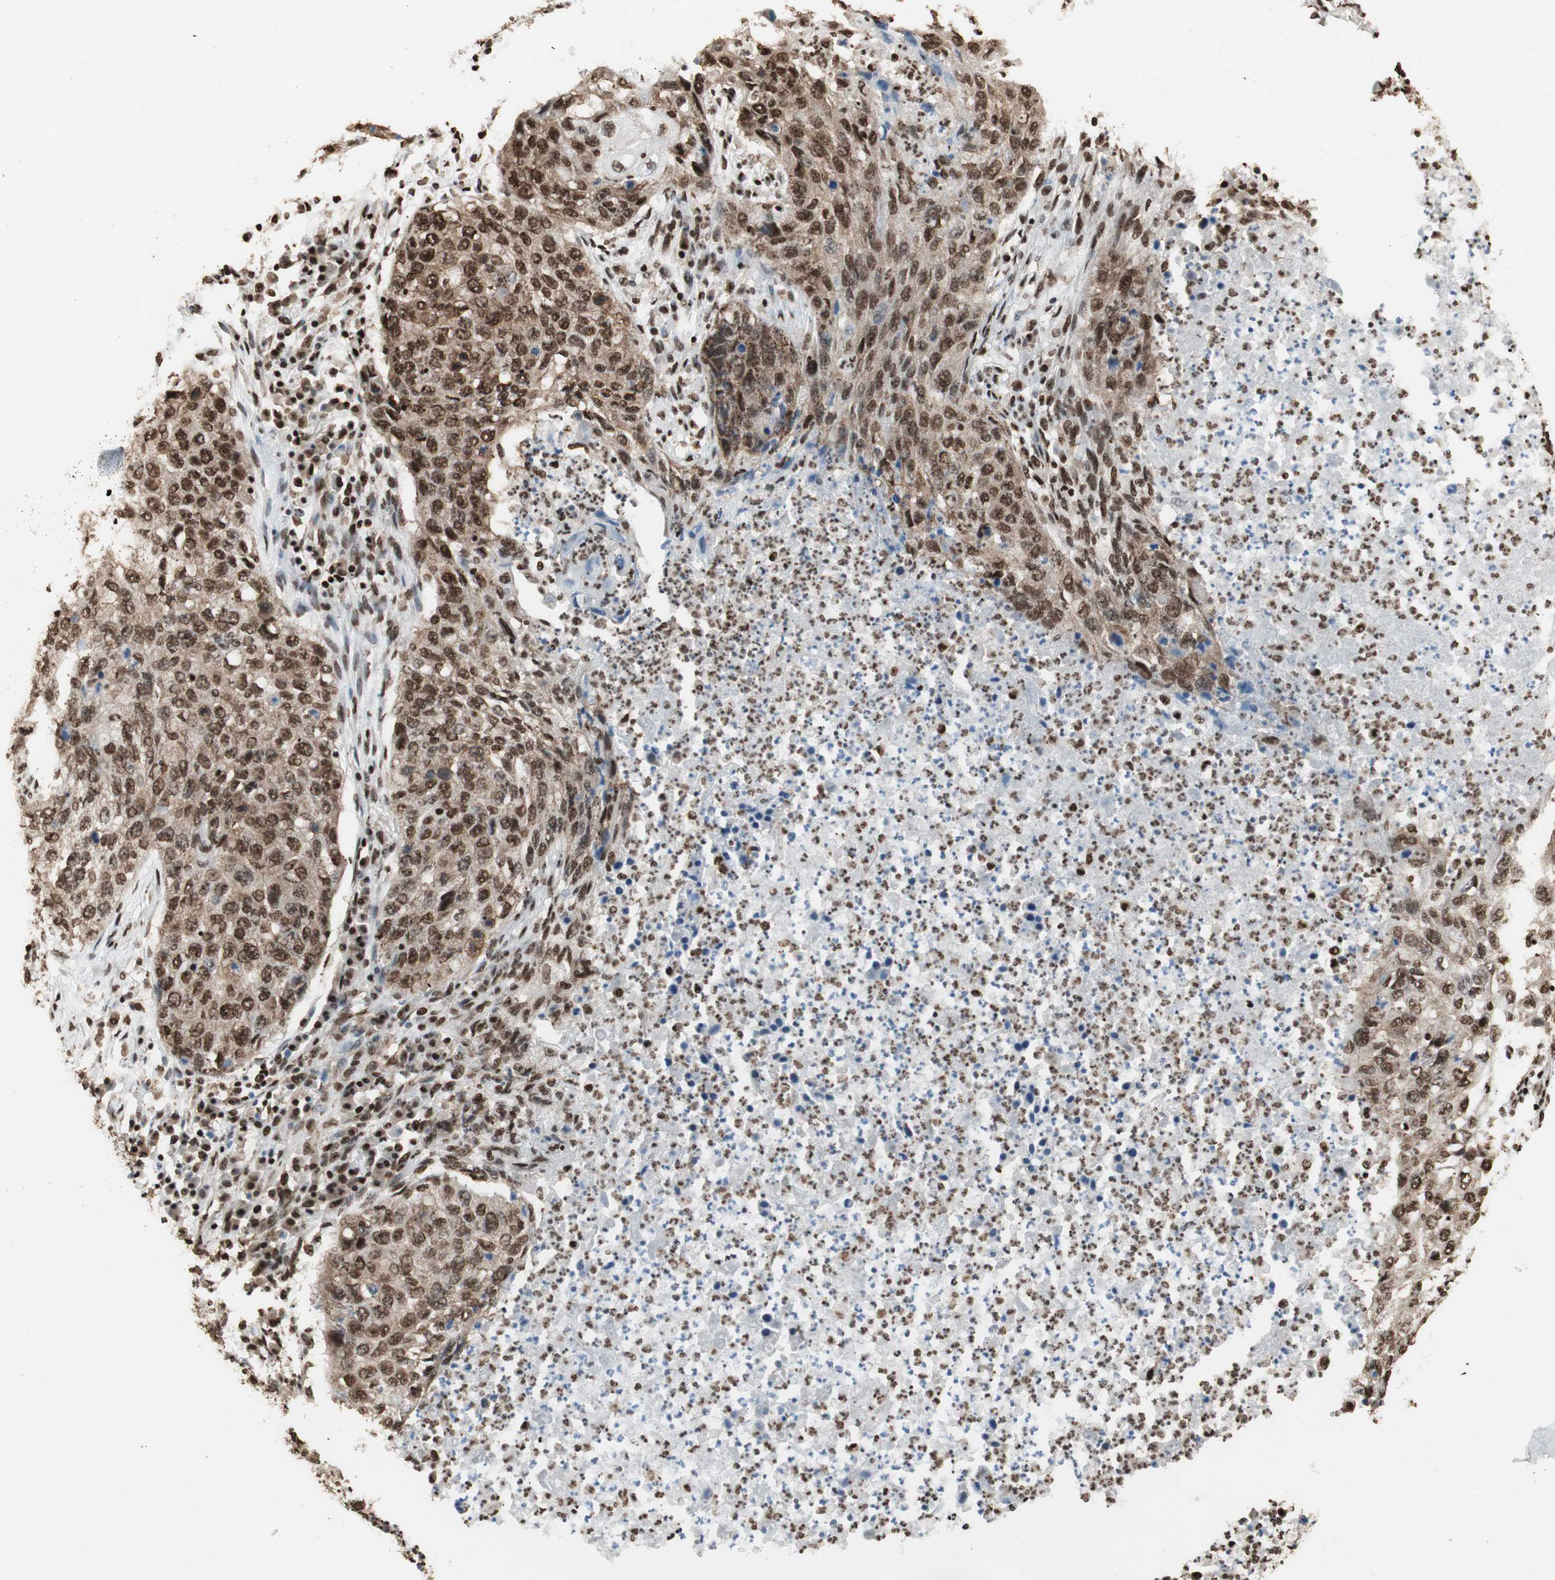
{"staining": {"intensity": "strong", "quantity": ">75%", "location": "nuclear"}, "tissue": "lung cancer", "cell_type": "Tumor cells", "image_type": "cancer", "snomed": [{"axis": "morphology", "description": "Squamous cell carcinoma, NOS"}, {"axis": "topography", "description": "Lung"}], "caption": "Tumor cells display strong nuclear staining in about >75% of cells in lung squamous cell carcinoma.", "gene": "HNRNPA2B1", "patient": {"sex": "female", "age": 63}}